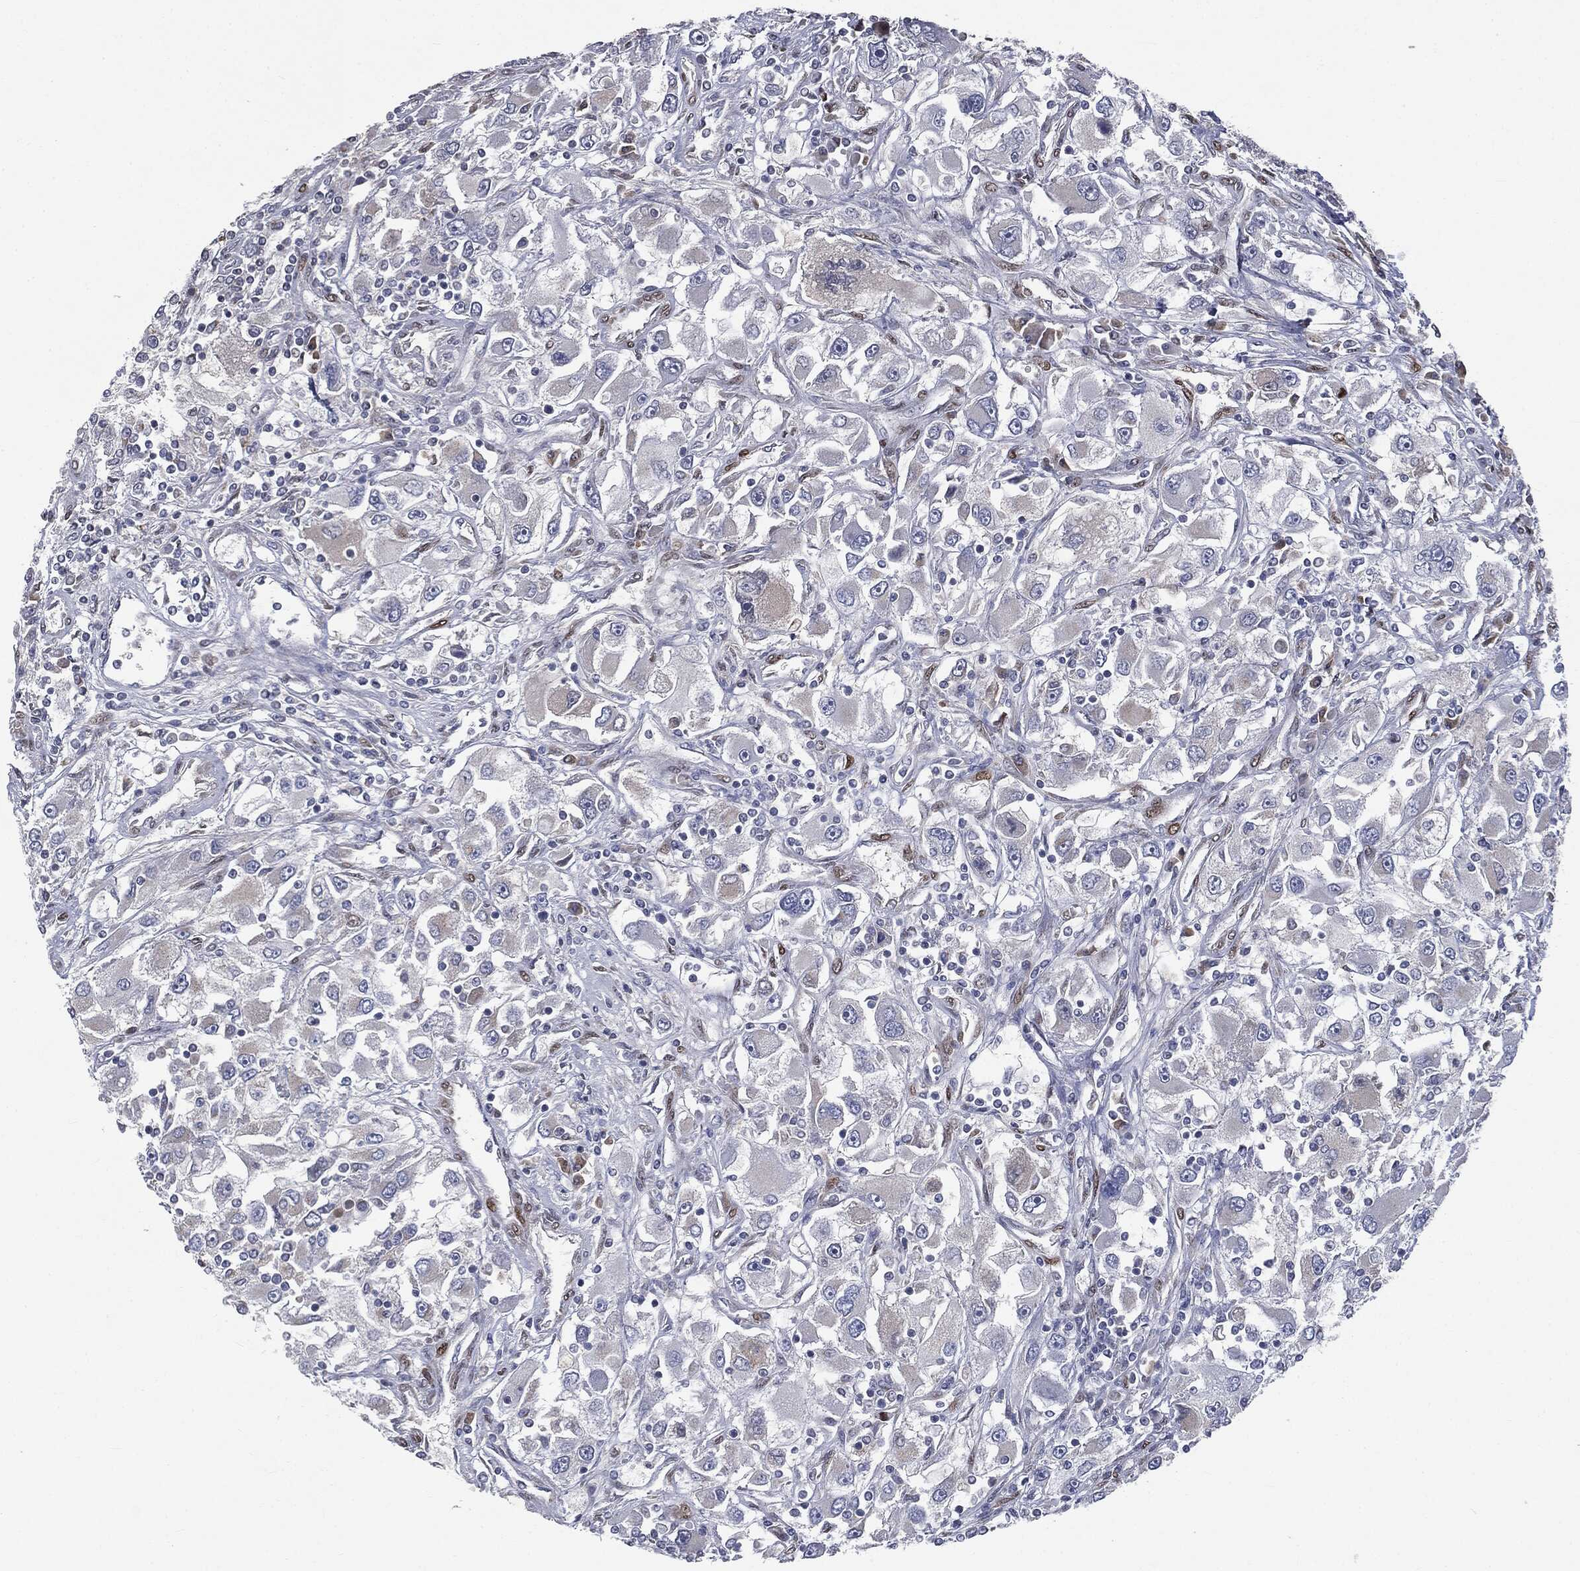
{"staining": {"intensity": "negative", "quantity": "none", "location": "none"}, "tissue": "renal cancer", "cell_type": "Tumor cells", "image_type": "cancer", "snomed": [{"axis": "morphology", "description": "Adenocarcinoma, NOS"}, {"axis": "topography", "description": "Kidney"}], "caption": "Adenocarcinoma (renal) was stained to show a protein in brown. There is no significant expression in tumor cells. (Brightfield microscopy of DAB immunohistochemistry at high magnification).", "gene": "CASD1", "patient": {"sex": "female", "age": 52}}